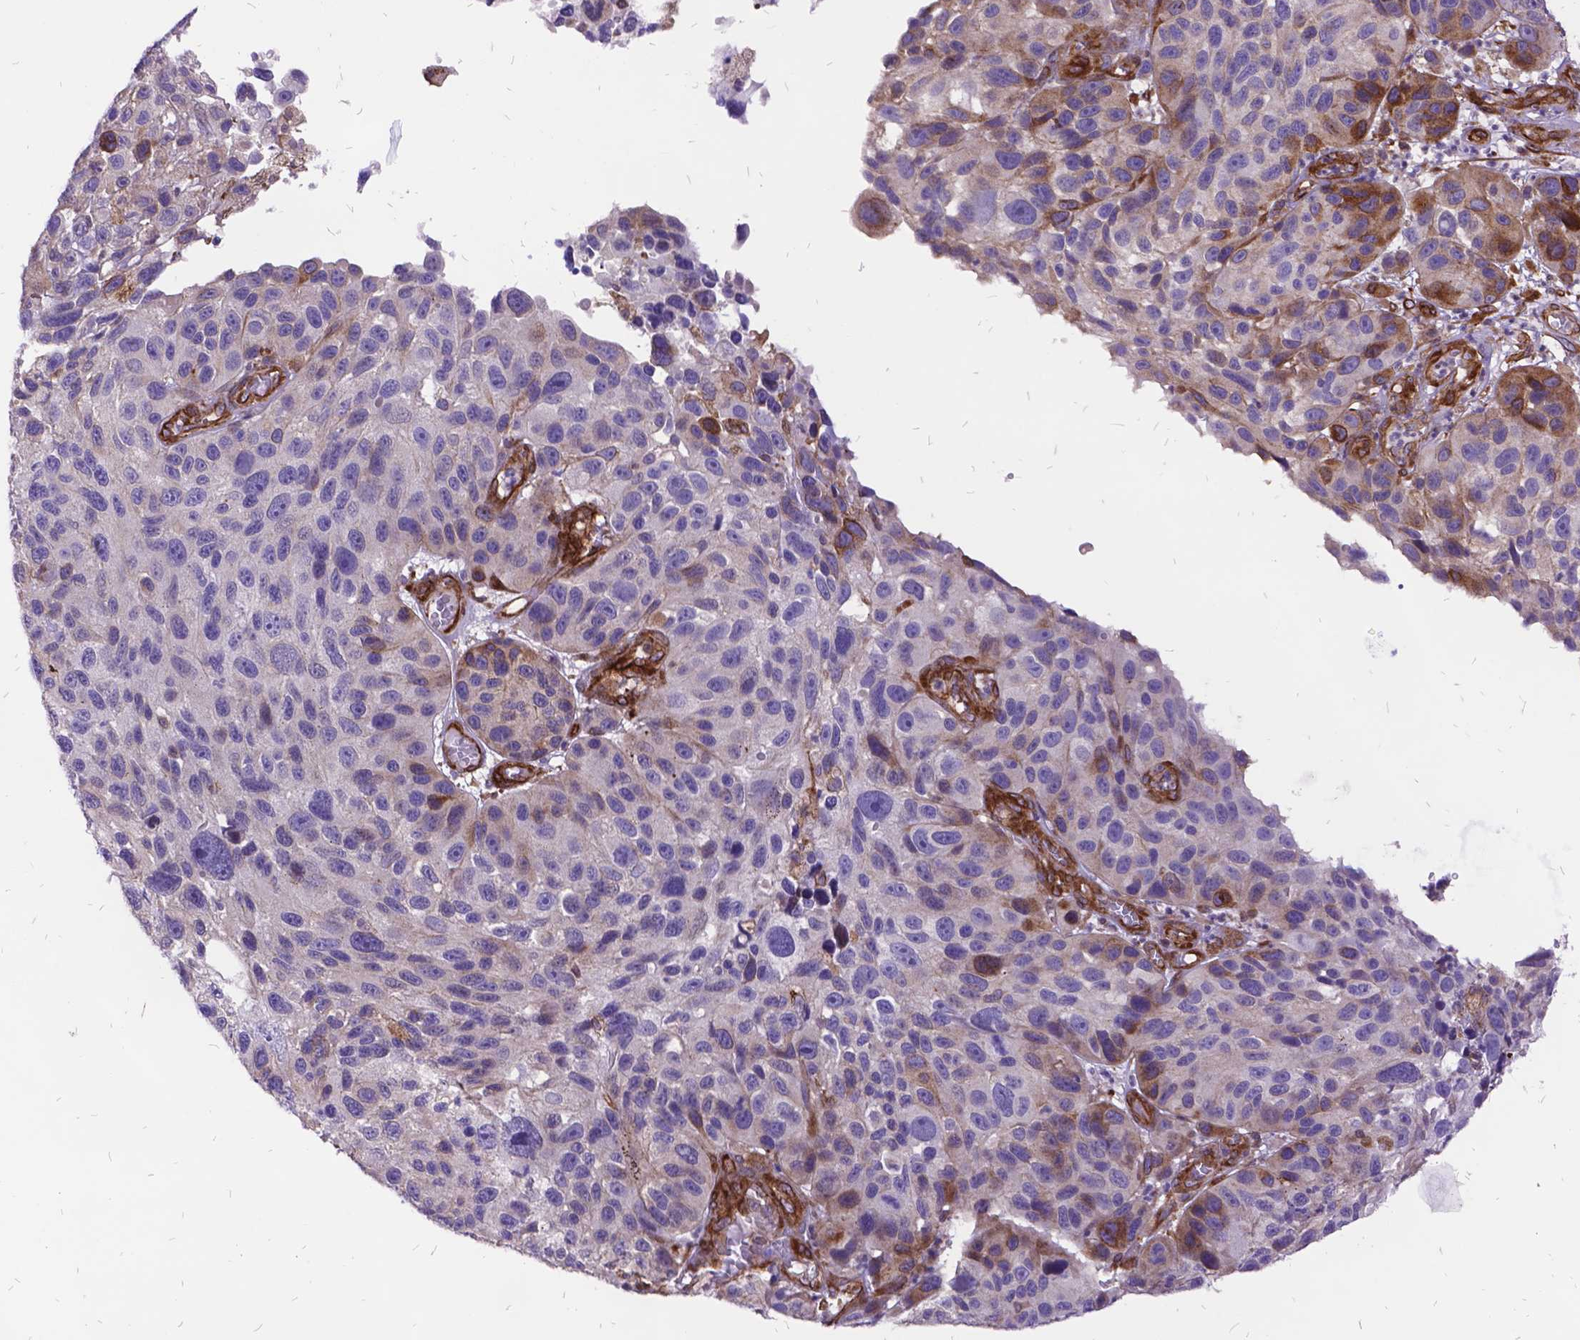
{"staining": {"intensity": "negative", "quantity": "none", "location": "none"}, "tissue": "melanoma", "cell_type": "Tumor cells", "image_type": "cancer", "snomed": [{"axis": "morphology", "description": "Malignant melanoma, NOS"}, {"axis": "topography", "description": "Skin"}], "caption": "Protein analysis of melanoma reveals no significant expression in tumor cells. (Immunohistochemistry, brightfield microscopy, high magnification).", "gene": "GRB7", "patient": {"sex": "male", "age": 53}}